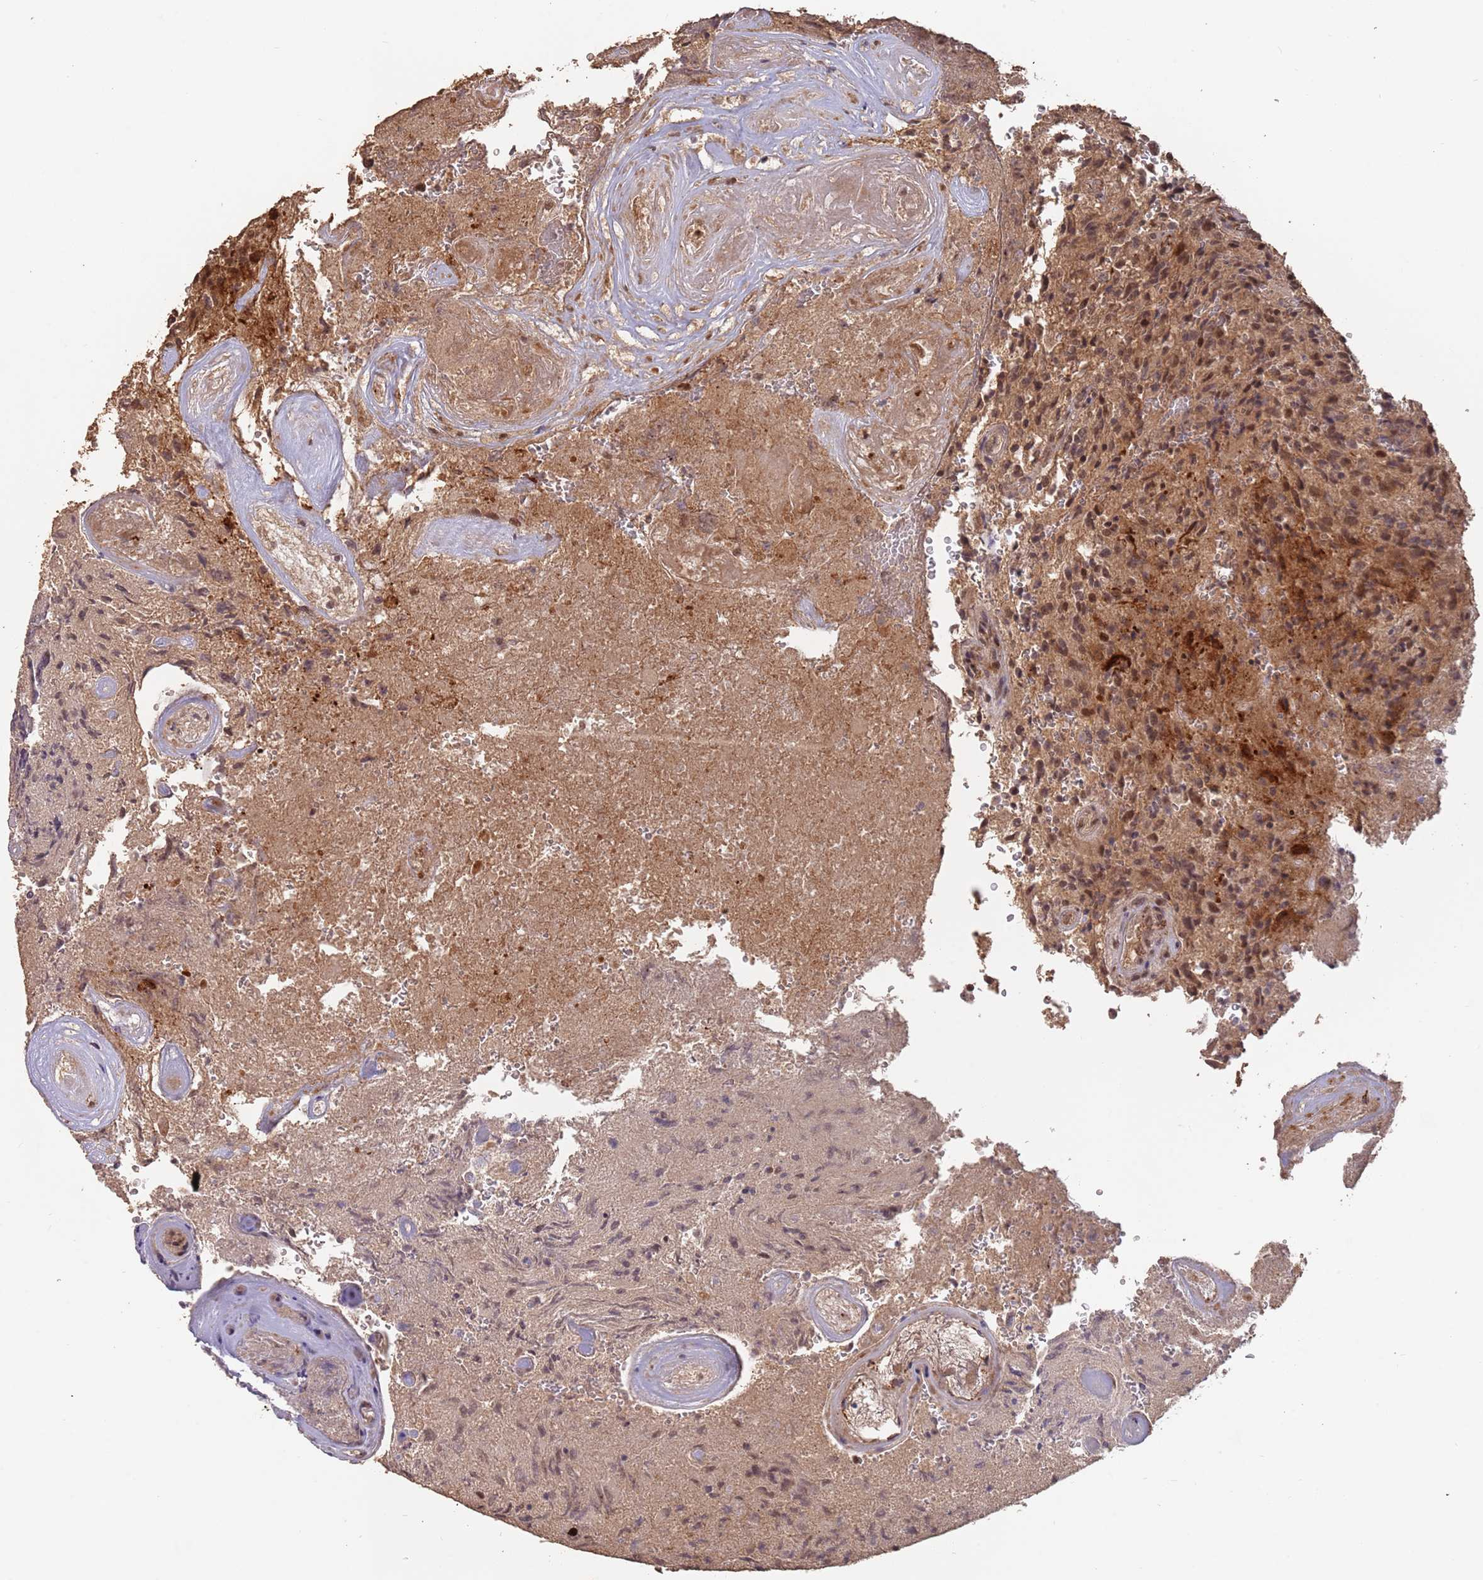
{"staining": {"intensity": "moderate", "quantity": ">75%", "location": "cytoplasmic/membranous,nuclear"}, "tissue": "glioma", "cell_type": "Tumor cells", "image_type": "cancer", "snomed": [{"axis": "morphology", "description": "Normal tissue, NOS"}, {"axis": "morphology", "description": "Glioma, malignant, High grade"}, {"axis": "topography", "description": "Cerebral cortex"}], "caption": "Immunohistochemical staining of glioma reveals medium levels of moderate cytoplasmic/membranous and nuclear protein staining in approximately >75% of tumor cells.", "gene": "RFXANK", "patient": {"sex": "male", "age": 56}}